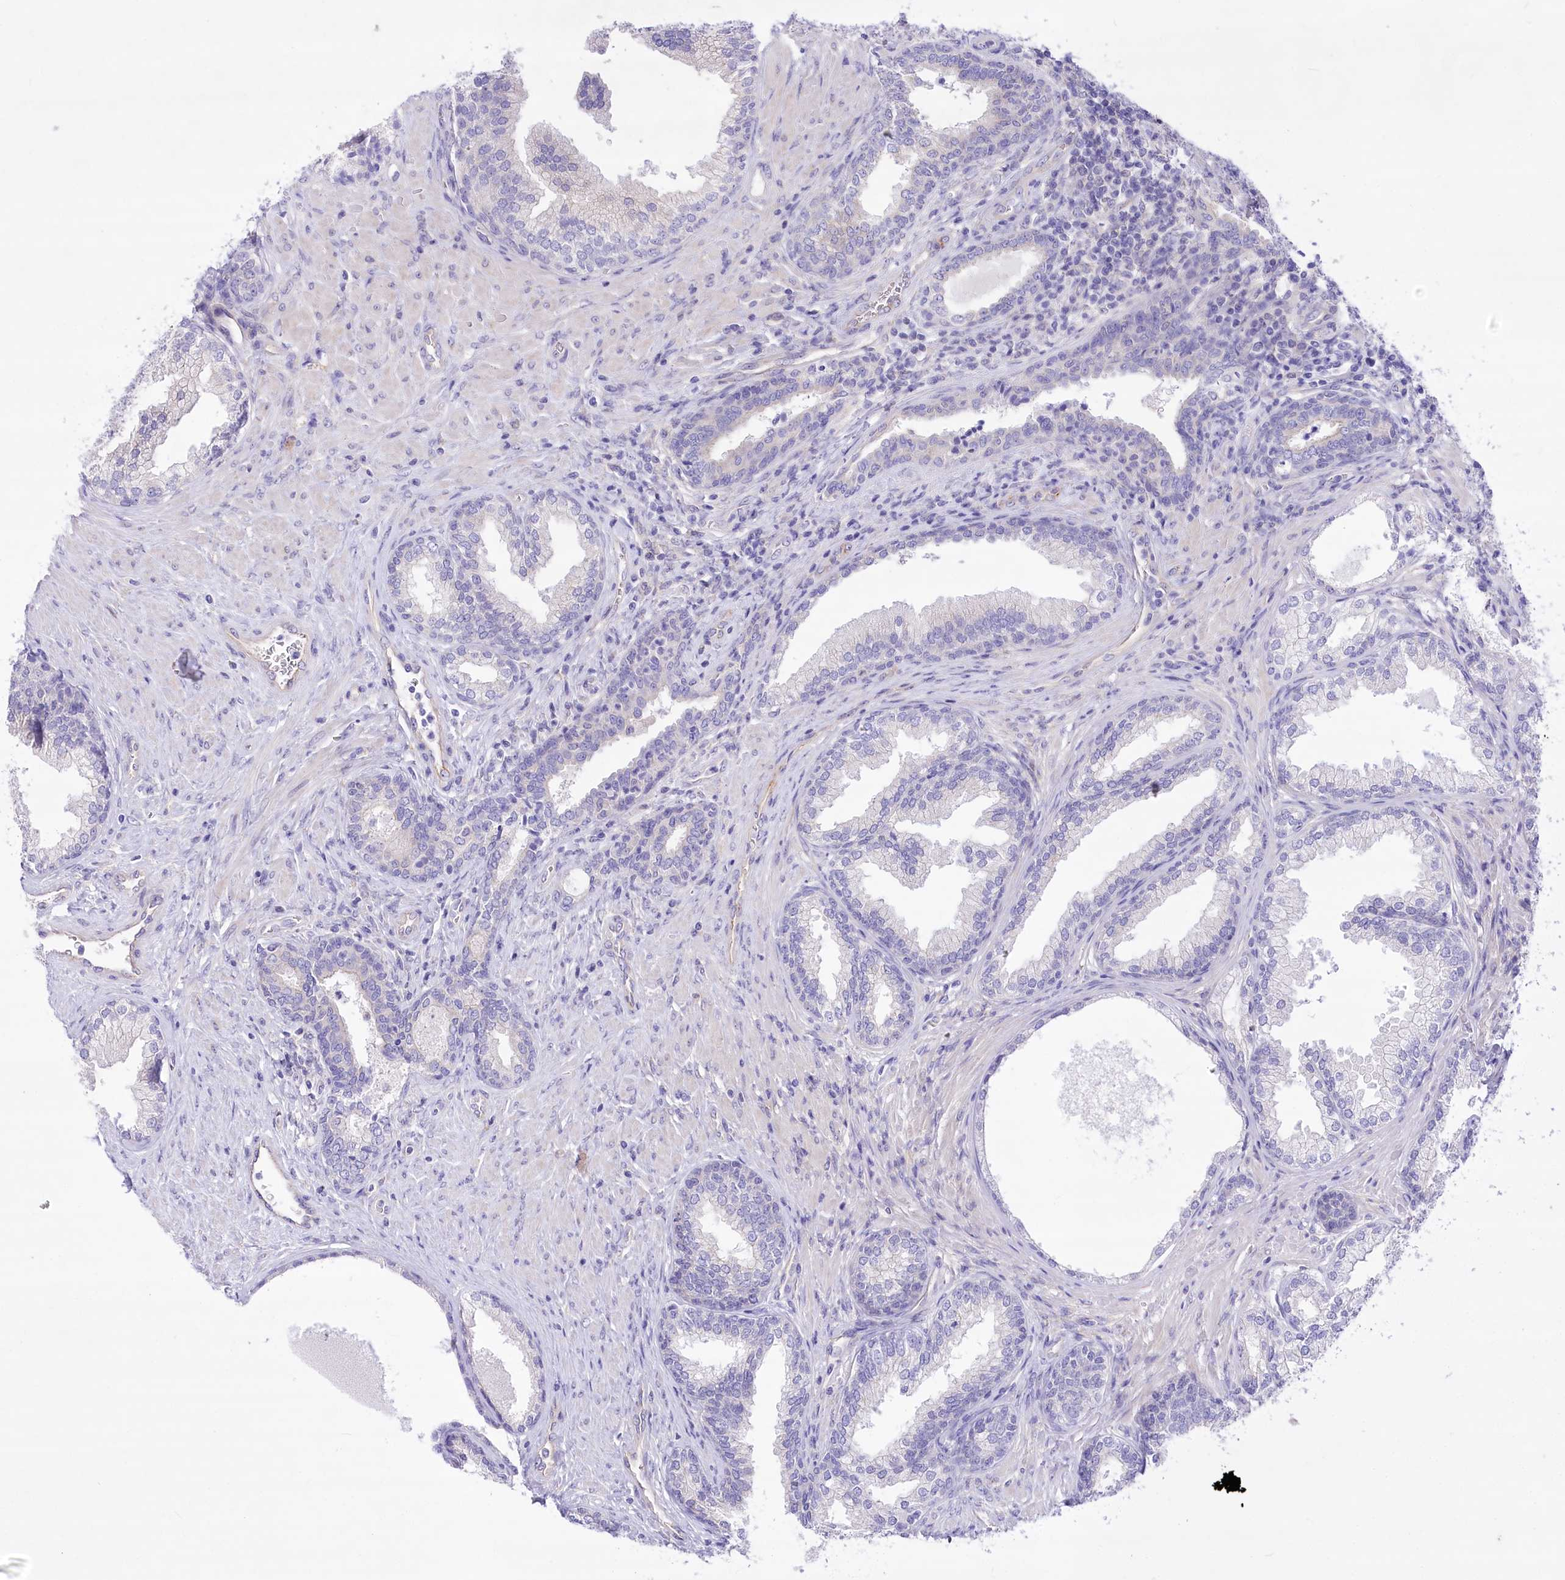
{"staining": {"intensity": "weak", "quantity": "<25%", "location": "cytoplasmic/membranous"}, "tissue": "prostate", "cell_type": "Glandular cells", "image_type": "normal", "snomed": [{"axis": "morphology", "description": "Normal tissue, NOS"}, {"axis": "topography", "description": "Prostate"}], "caption": "This is a photomicrograph of IHC staining of normal prostate, which shows no positivity in glandular cells.", "gene": "LRRC34", "patient": {"sex": "male", "age": 76}}